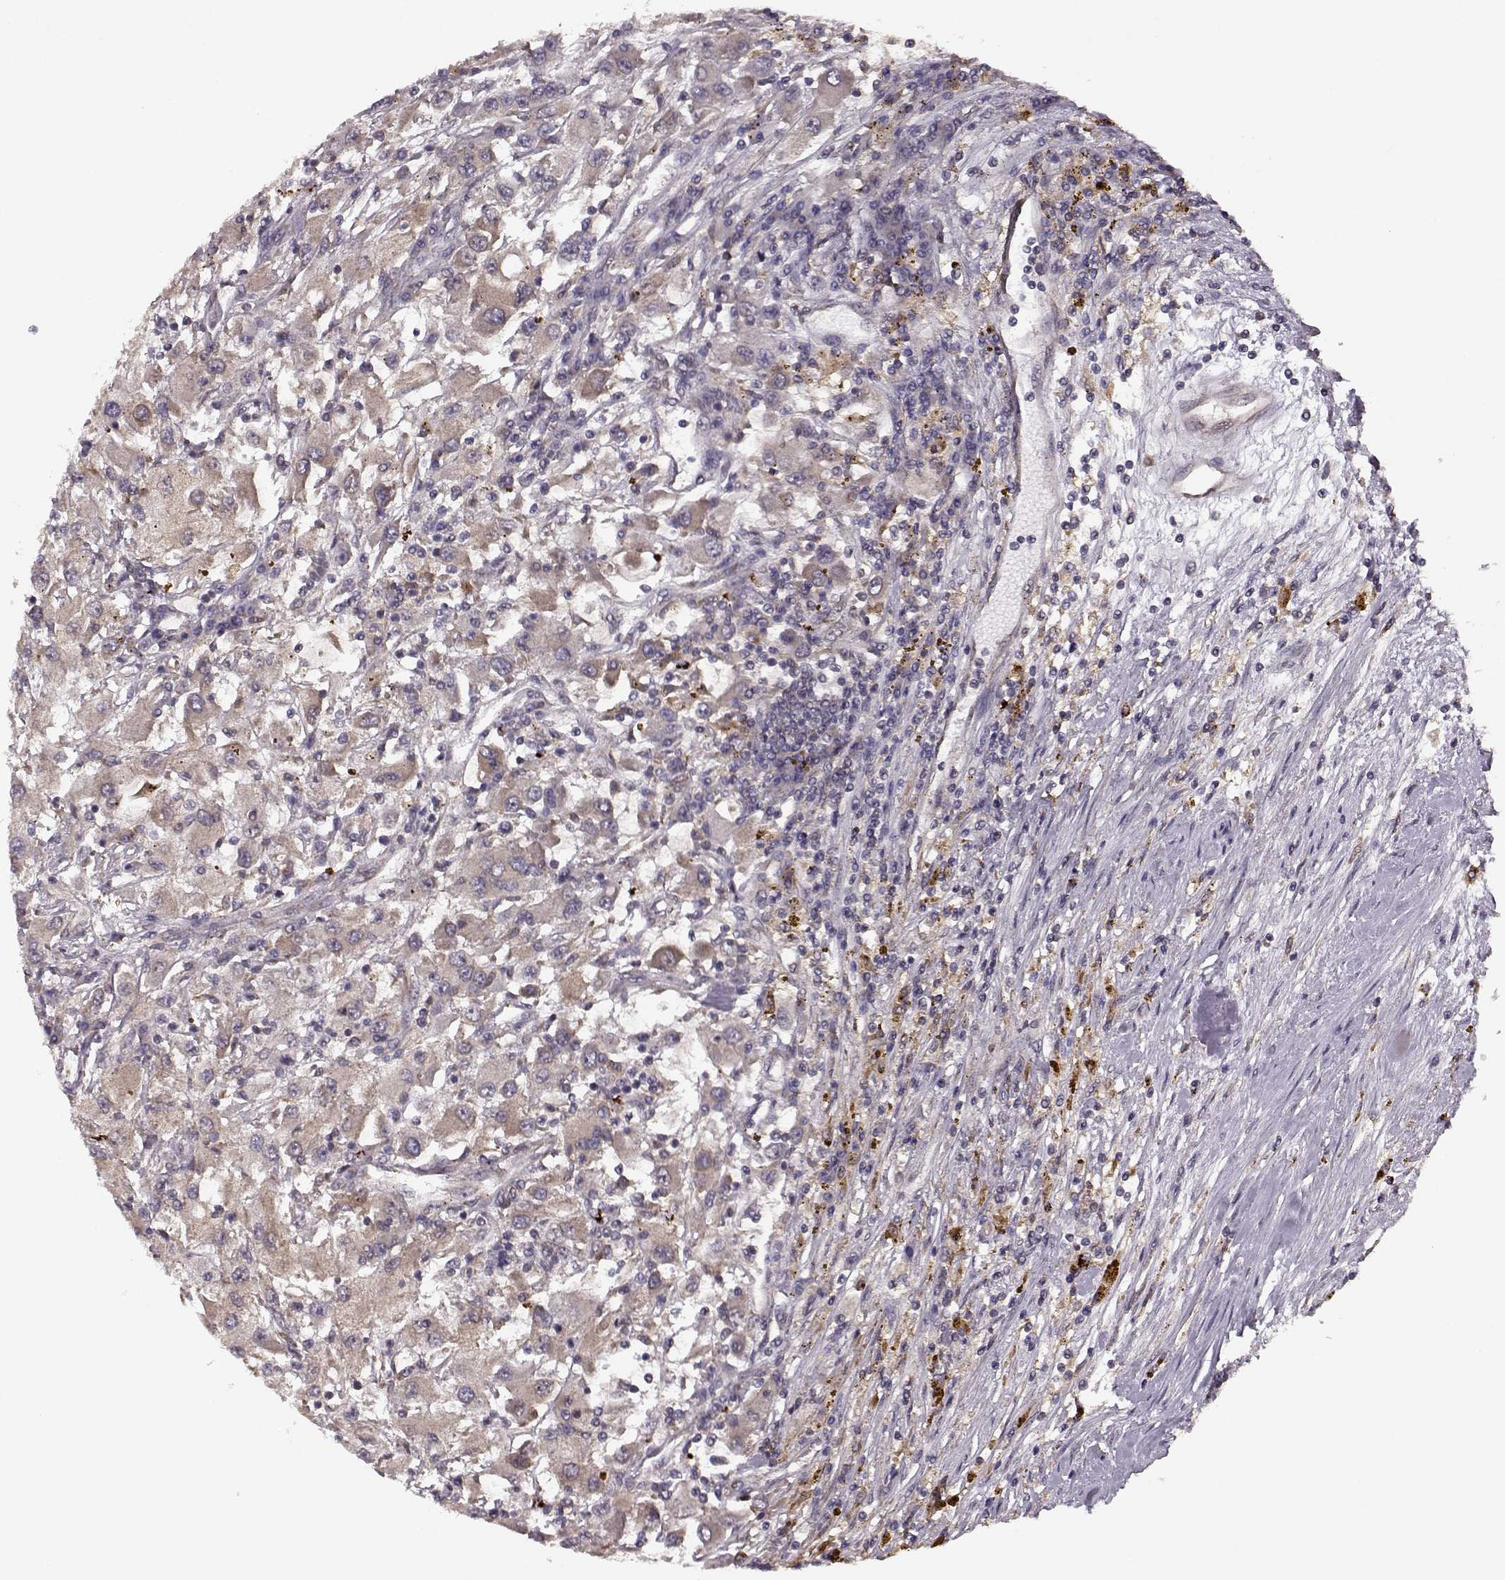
{"staining": {"intensity": "weak", "quantity": ">75%", "location": "cytoplasmic/membranous"}, "tissue": "renal cancer", "cell_type": "Tumor cells", "image_type": "cancer", "snomed": [{"axis": "morphology", "description": "Adenocarcinoma, NOS"}, {"axis": "topography", "description": "Kidney"}], "caption": "Tumor cells exhibit low levels of weak cytoplasmic/membranous positivity in approximately >75% of cells in human renal cancer (adenocarcinoma).", "gene": "YIPF5", "patient": {"sex": "female", "age": 67}}